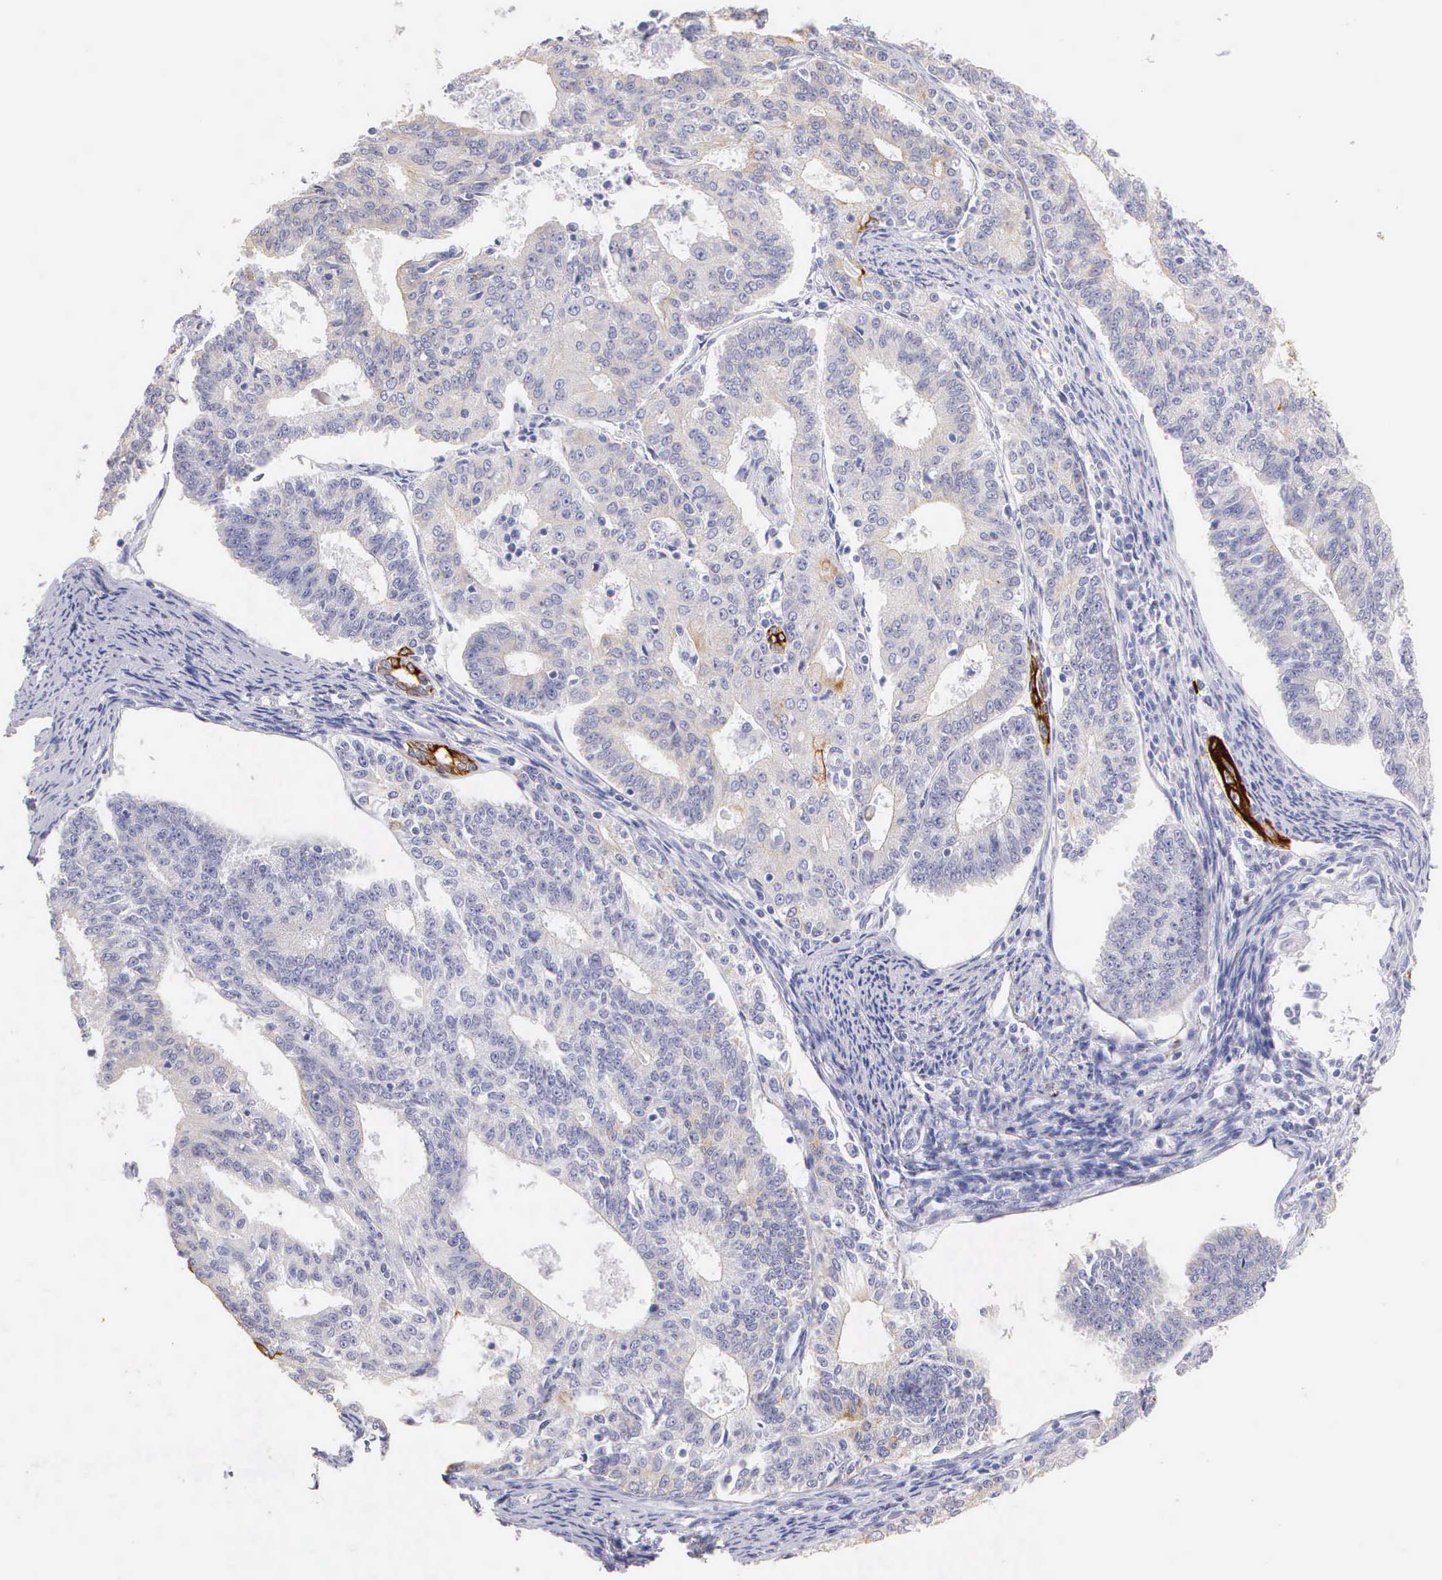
{"staining": {"intensity": "moderate", "quantity": "<25%", "location": "cytoplasmic/membranous"}, "tissue": "endometrial cancer", "cell_type": "Tumor cells", "image_type": "cancer", "snomed": [{"axis": "morphology", "description": "Adenocarcinoma, NOS"}, {"axis": "topography", "description": "Endometrium"}], "caption": "Immunohistochemistry of human endometrial cancer demonstrates low levels of moderate cytoplasmic/membranous positivity in approximately <25% of tumor cells. (IHC, brightfield microscopy, high magnification).", "gene": "KRT17", "patient": {"sex": "female", "age": 56}}